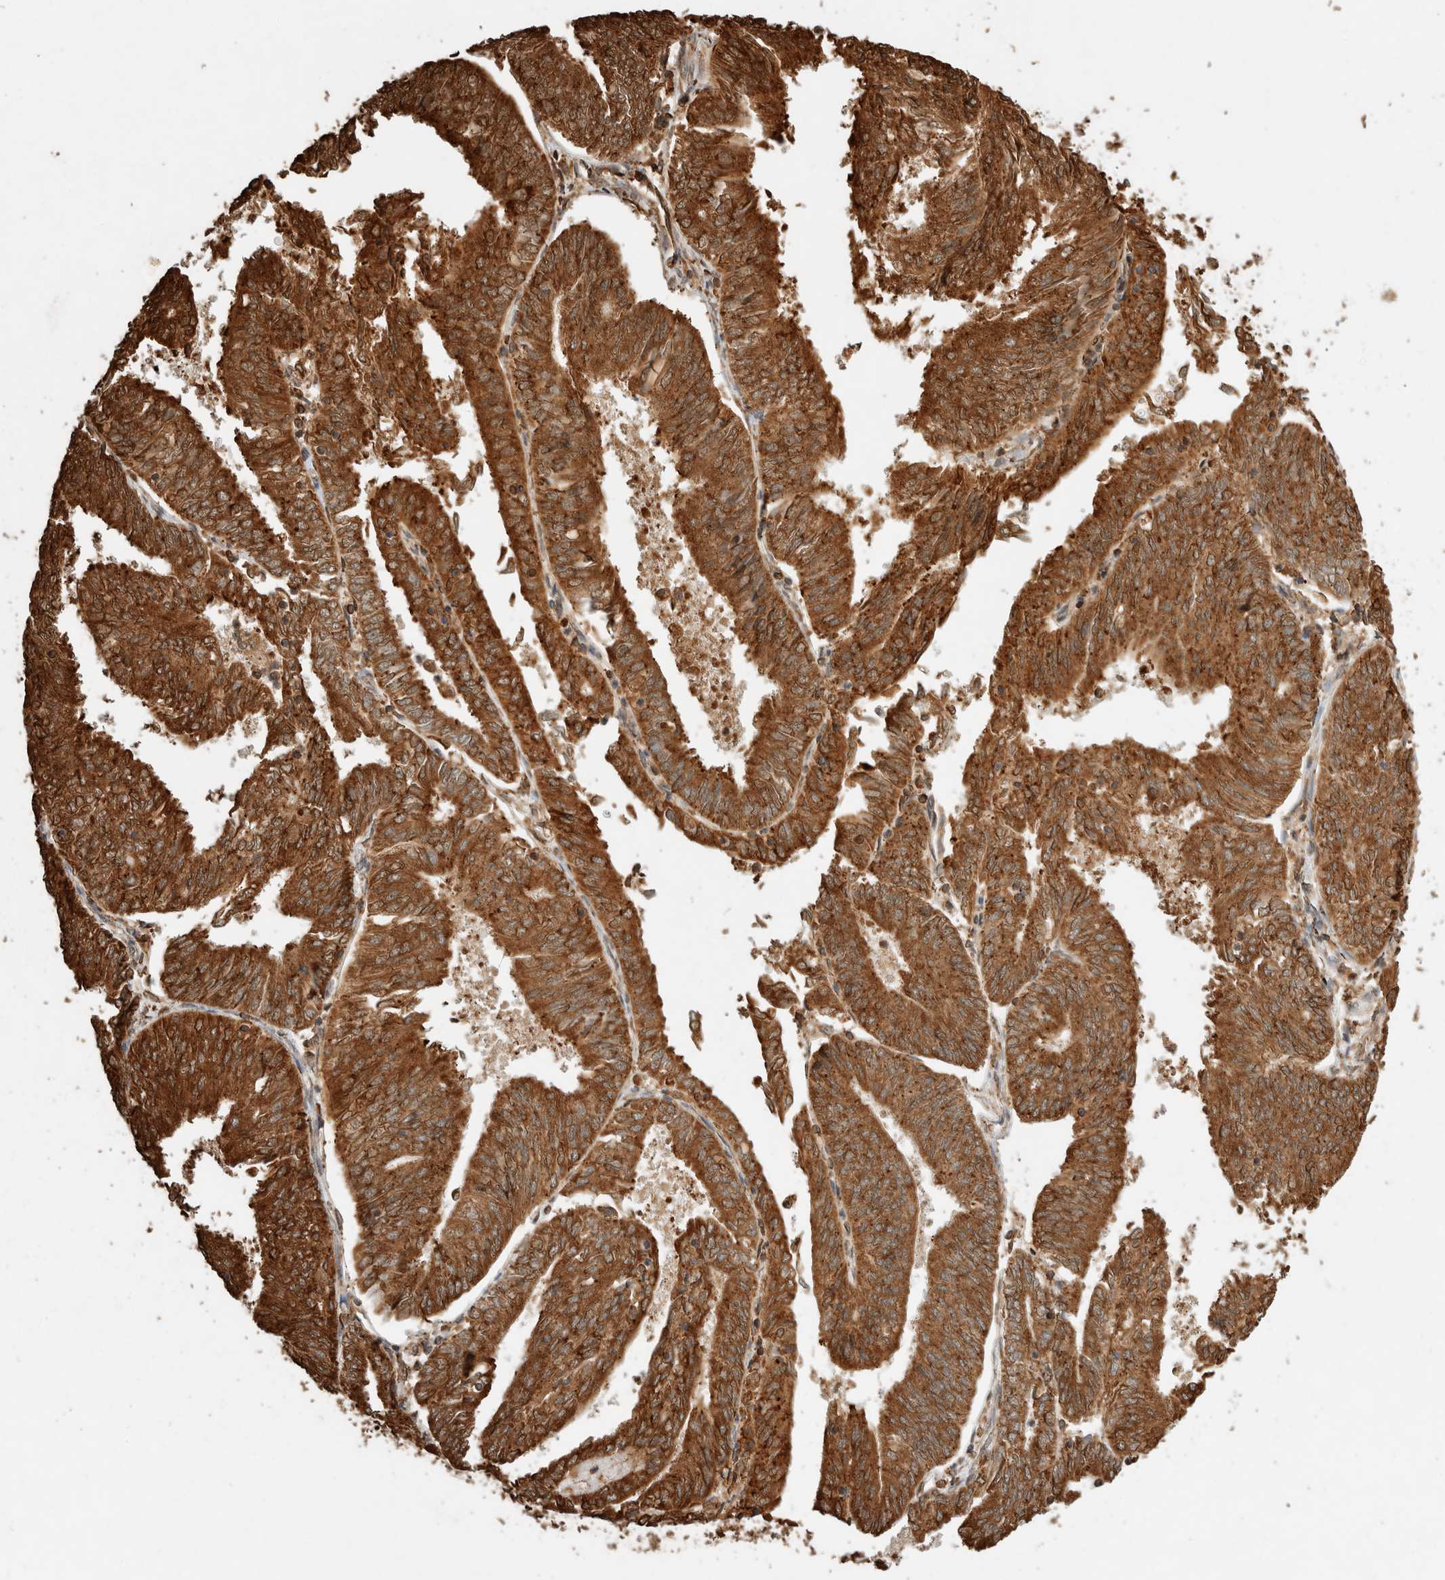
{"staining": {"intensity": "strong", "quantity": "25%-75%", "location": "cytoplasmic/membranous"}, "tissue": "endometrial cancer", "cell_type": "Tumor cells", "image_type": "cancer", "snomed": [{"axis": "morphology", "description": "Adenocarcinoma, NOS"}, {"axis": "topography", "description": "Endometrium"}], "caption": "Strong cytoplasmic/membranous protein expression is present in about 25%-75% of tumor cells in adenocarcinoma (endometrial). The protein of interest is shown in brown color, while the nuclei are stained blue.", "gene": "ERAP1", "patient": {"sex": "female", "age": 58}}